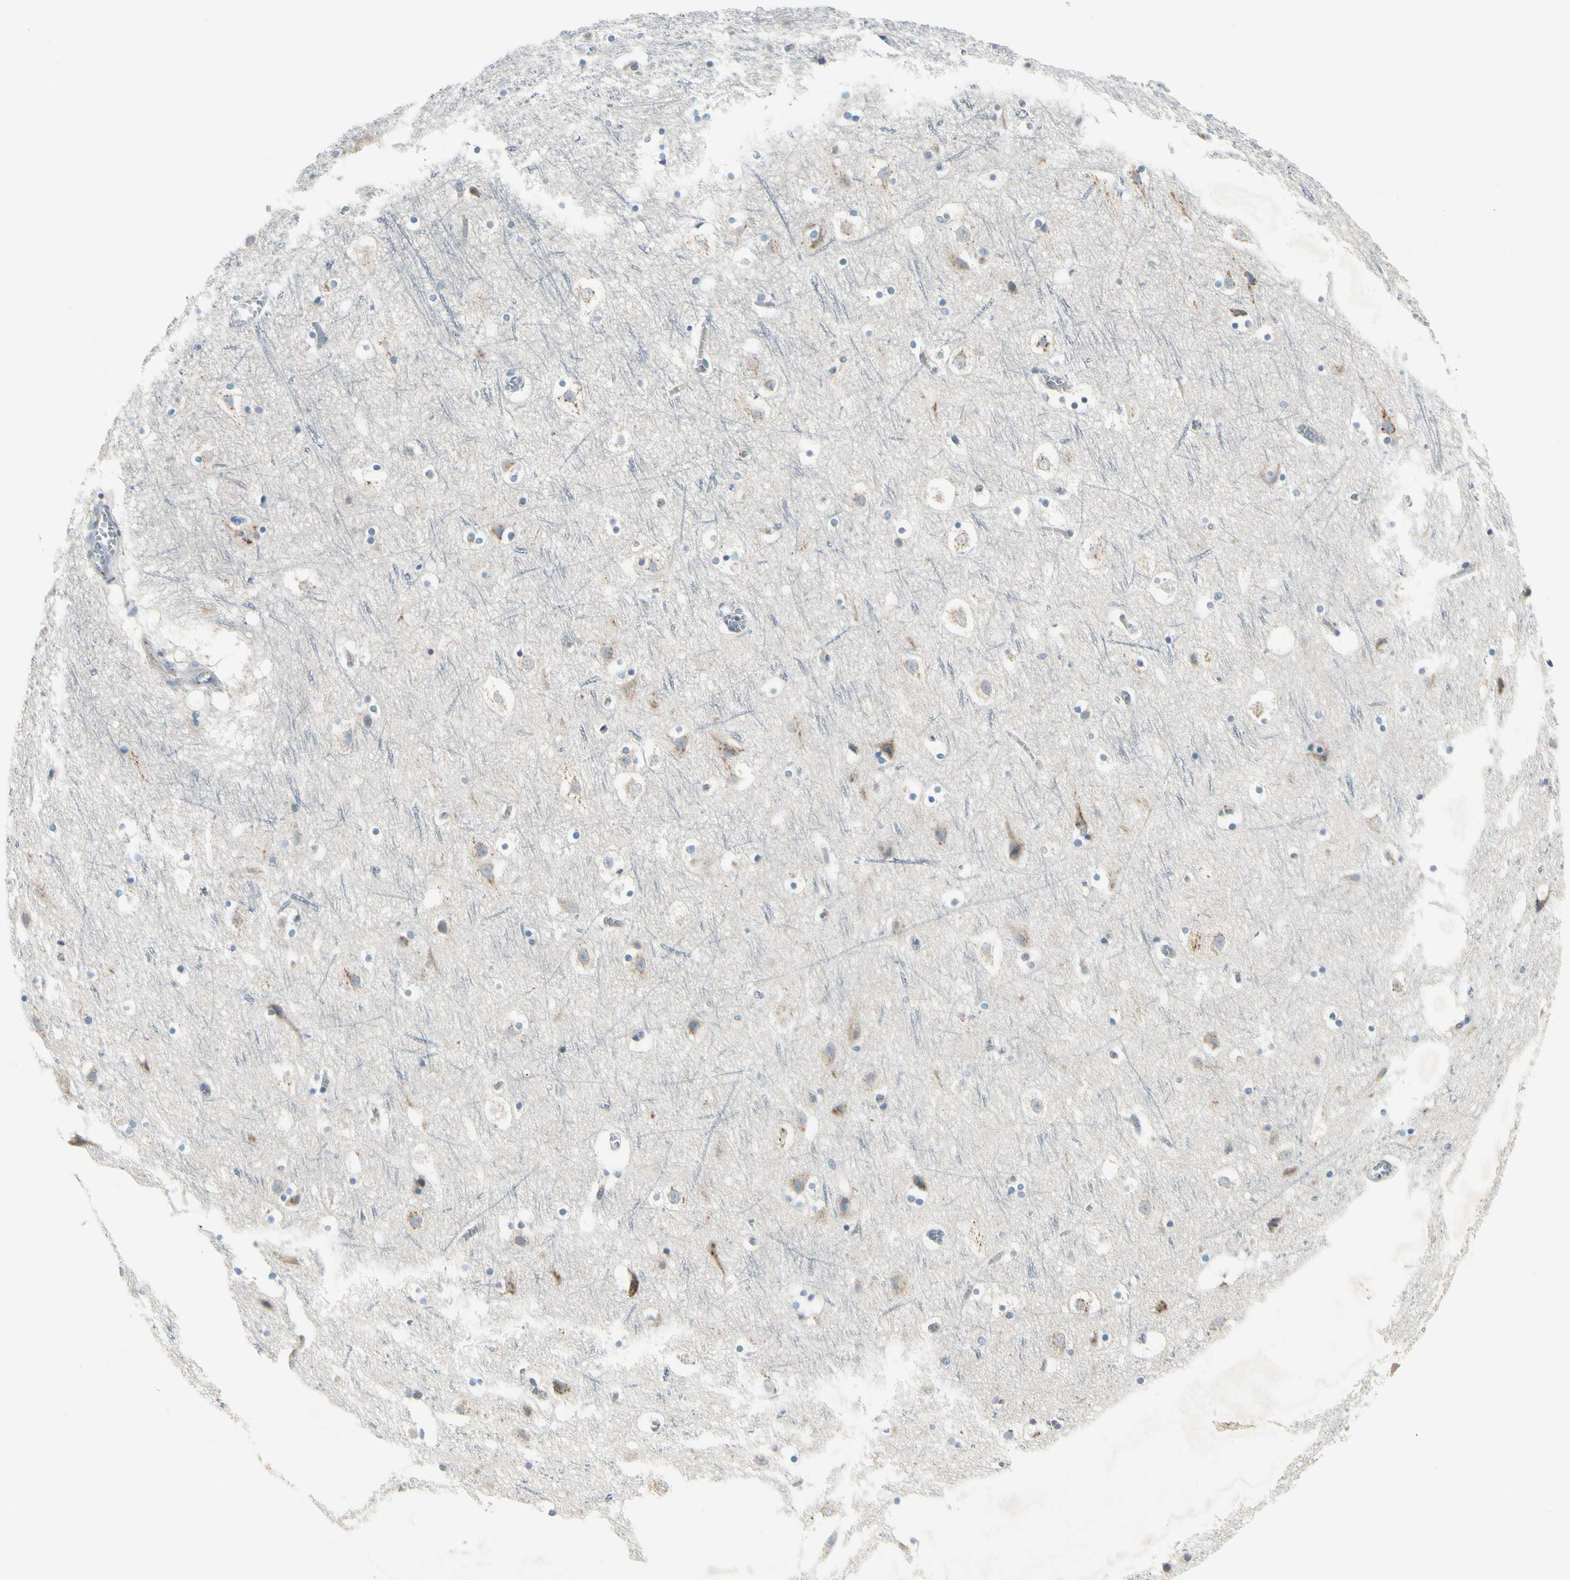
{"staining": {"intensity": "weak", "quantity": "25%-75%", "location": "cytoplasmic/membranous"}, "tissue": "cerebral cortex", "cell_type": "Endothelial cells", "image_type": "normal", "snomed": [{"axis": "morphology", "description": "Normal tissue, NOS"}, {"axis": "topography", "description": "Cerebral cortex"}], "caption": "High-power microscopy captured an immunohistochemistry (IHC) photomicrograph of unremarkable cerebral cortex, revealing weak cytoplasmic/membranous expression in about 25%-75% of endothelial cells. (Stains: DAB (3,3'-diaminobenzidine) in brown, nuclei in blue, Microscopy: brightfield microscopy at high magnification).", "gene": "MANSC1", "patient": {"sex": "male", "age": 45}}